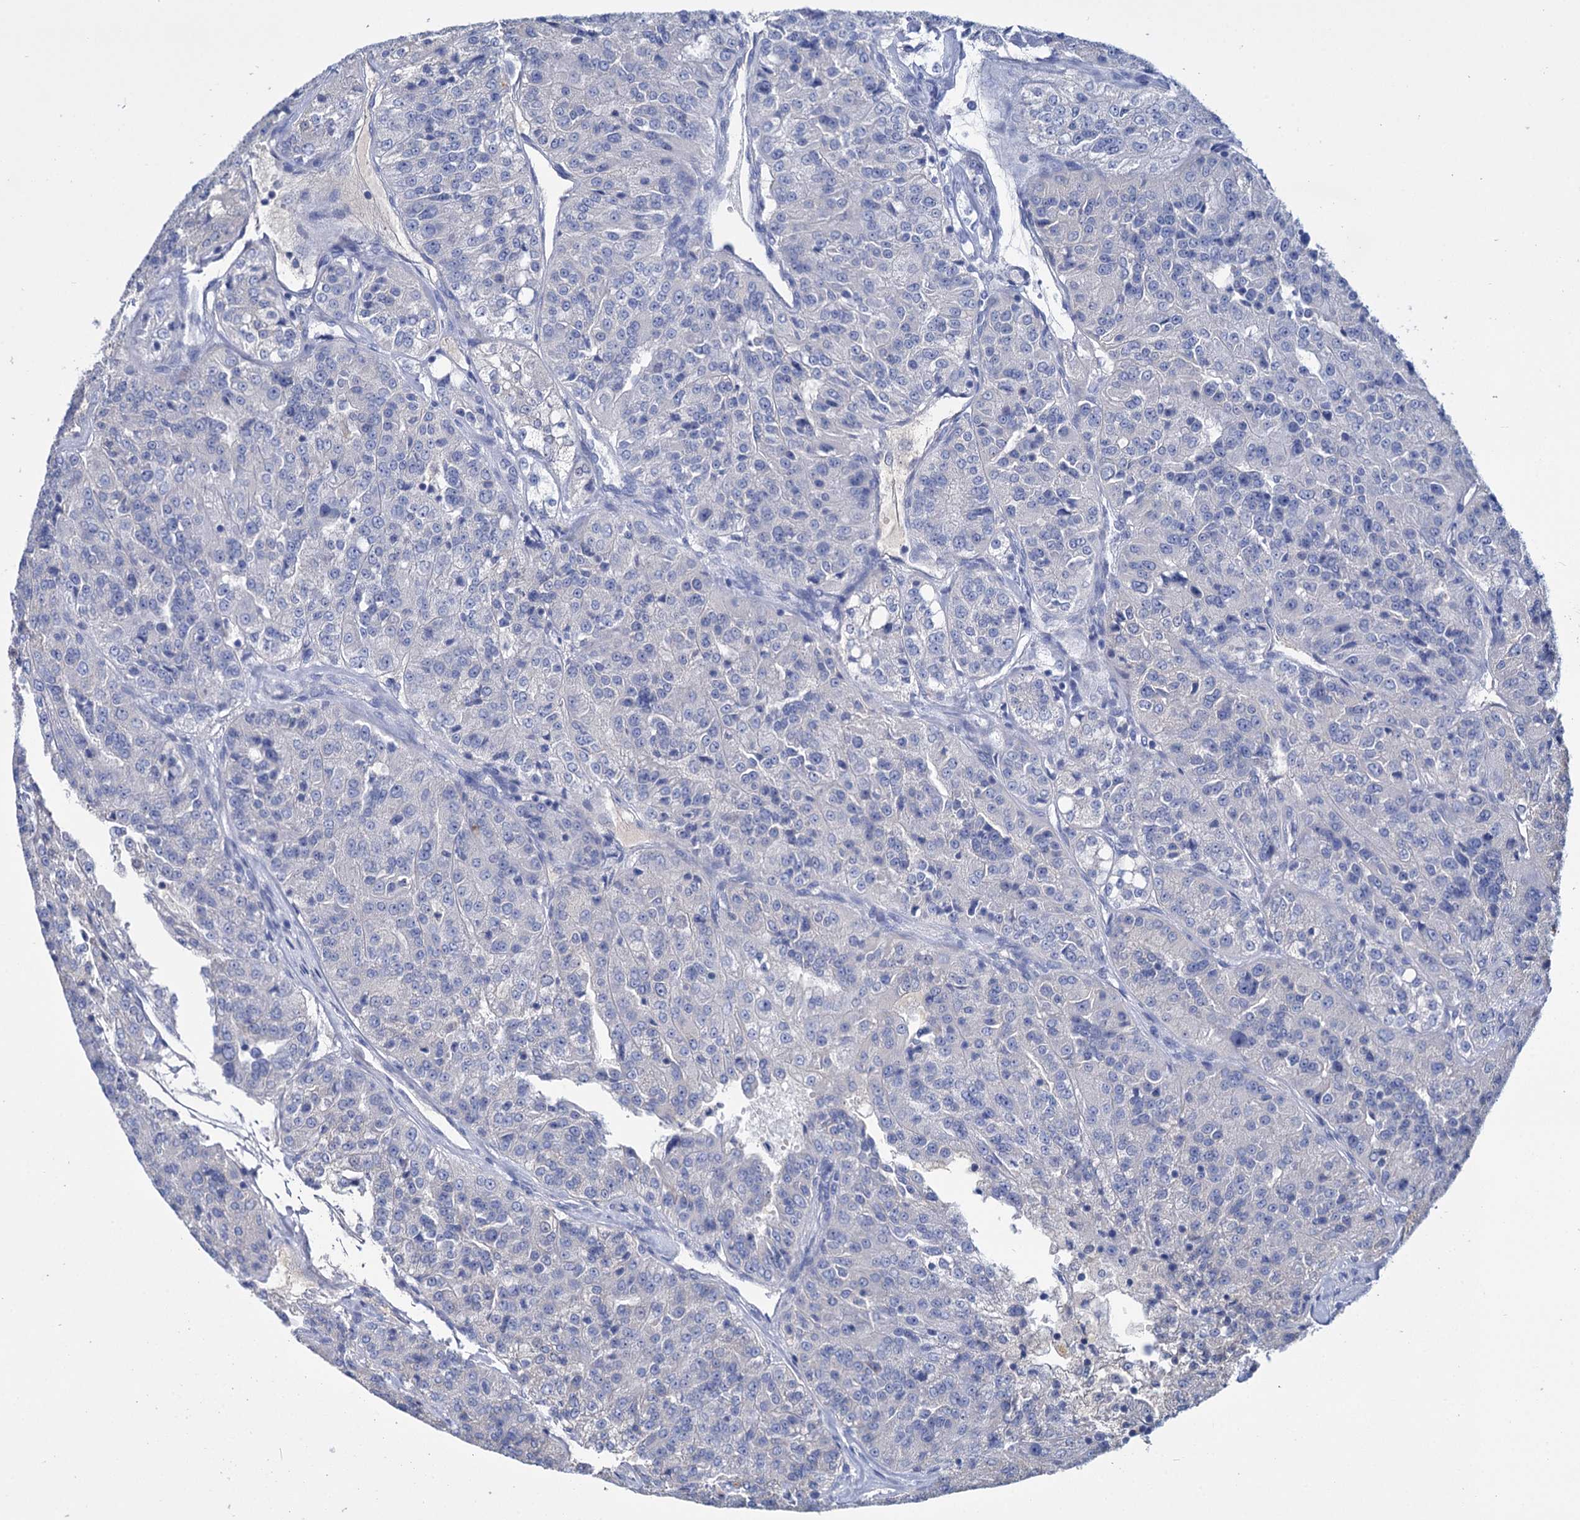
{"staining": {"intensity": "negative", "quantity": "none", "location": "none"}, "tissue": "renal cancer", "cell_type": "Tumor cells", "image_type": "cancer", "snomed": [{"axis": "morphology", "description": "Adenocarcinoma, NOS"}, {"axis": "topography", "description": "Kidney"}], "caption": "Human renal adenocarcinoma stained for a protein using immunohistochemistry (IHC) exhibits no staining in tumor cells.", "gene": "FBXW12", "patient": {"sex": "female", "age": 63}}